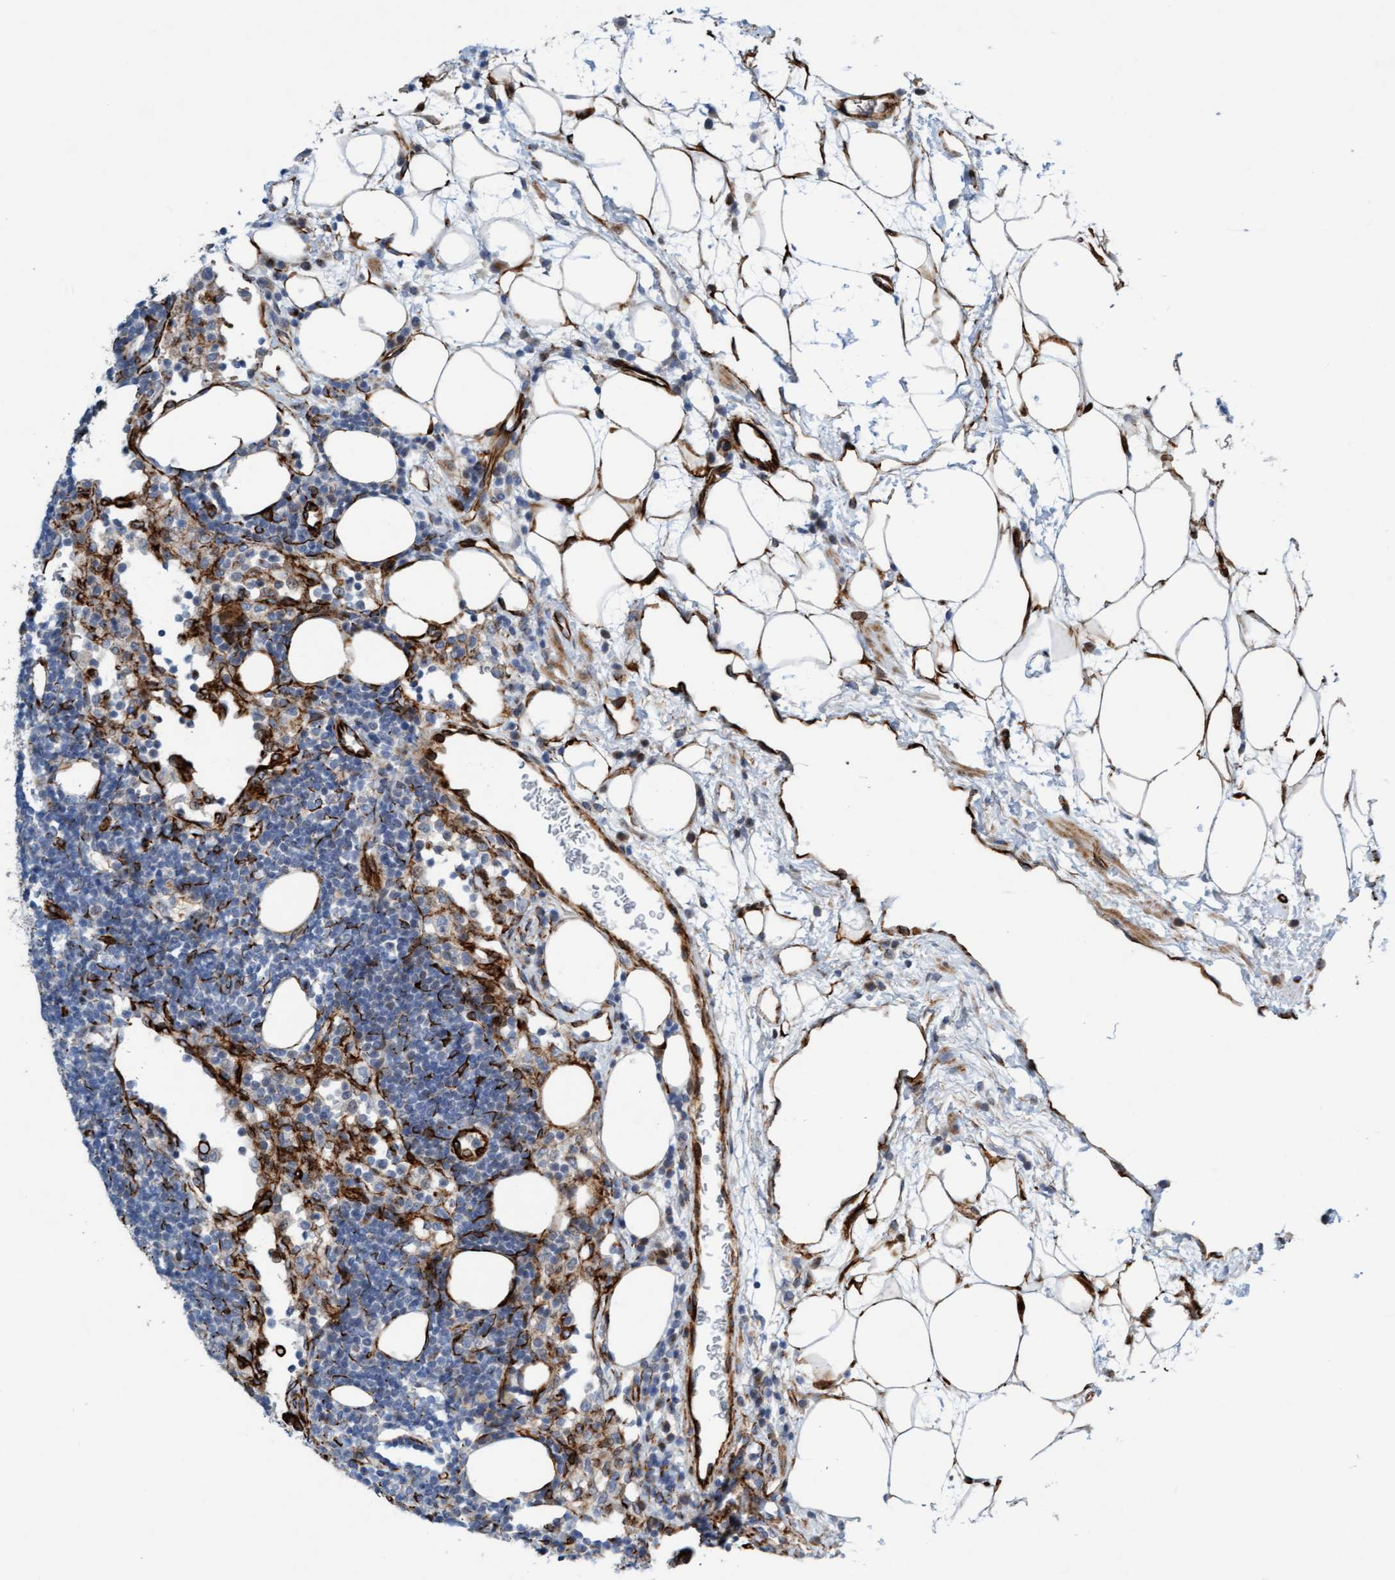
{"staining": {"intensity": "negative", "quantity": "none", "location": "none"}, "tissue": "lymph node", "cell_type": "Germinal center cells", "image_type": "normal", "snomed": [{"axis": "morphology", "description": "Normal tissue, NOS"}, {"axis": "morphology", "description": "Carcinoid, malignant, NOS"}, {"axis": "topography", "description": "Lymph node"}], "caption": "Immunohistochemistry (IHC) histopathology image of normal lymph node: lymph node stained with DAB reveals no significant protein staining in germinal center cells.", "gene": "POLG2", "patient": {"sex": "male", "age": 47}}